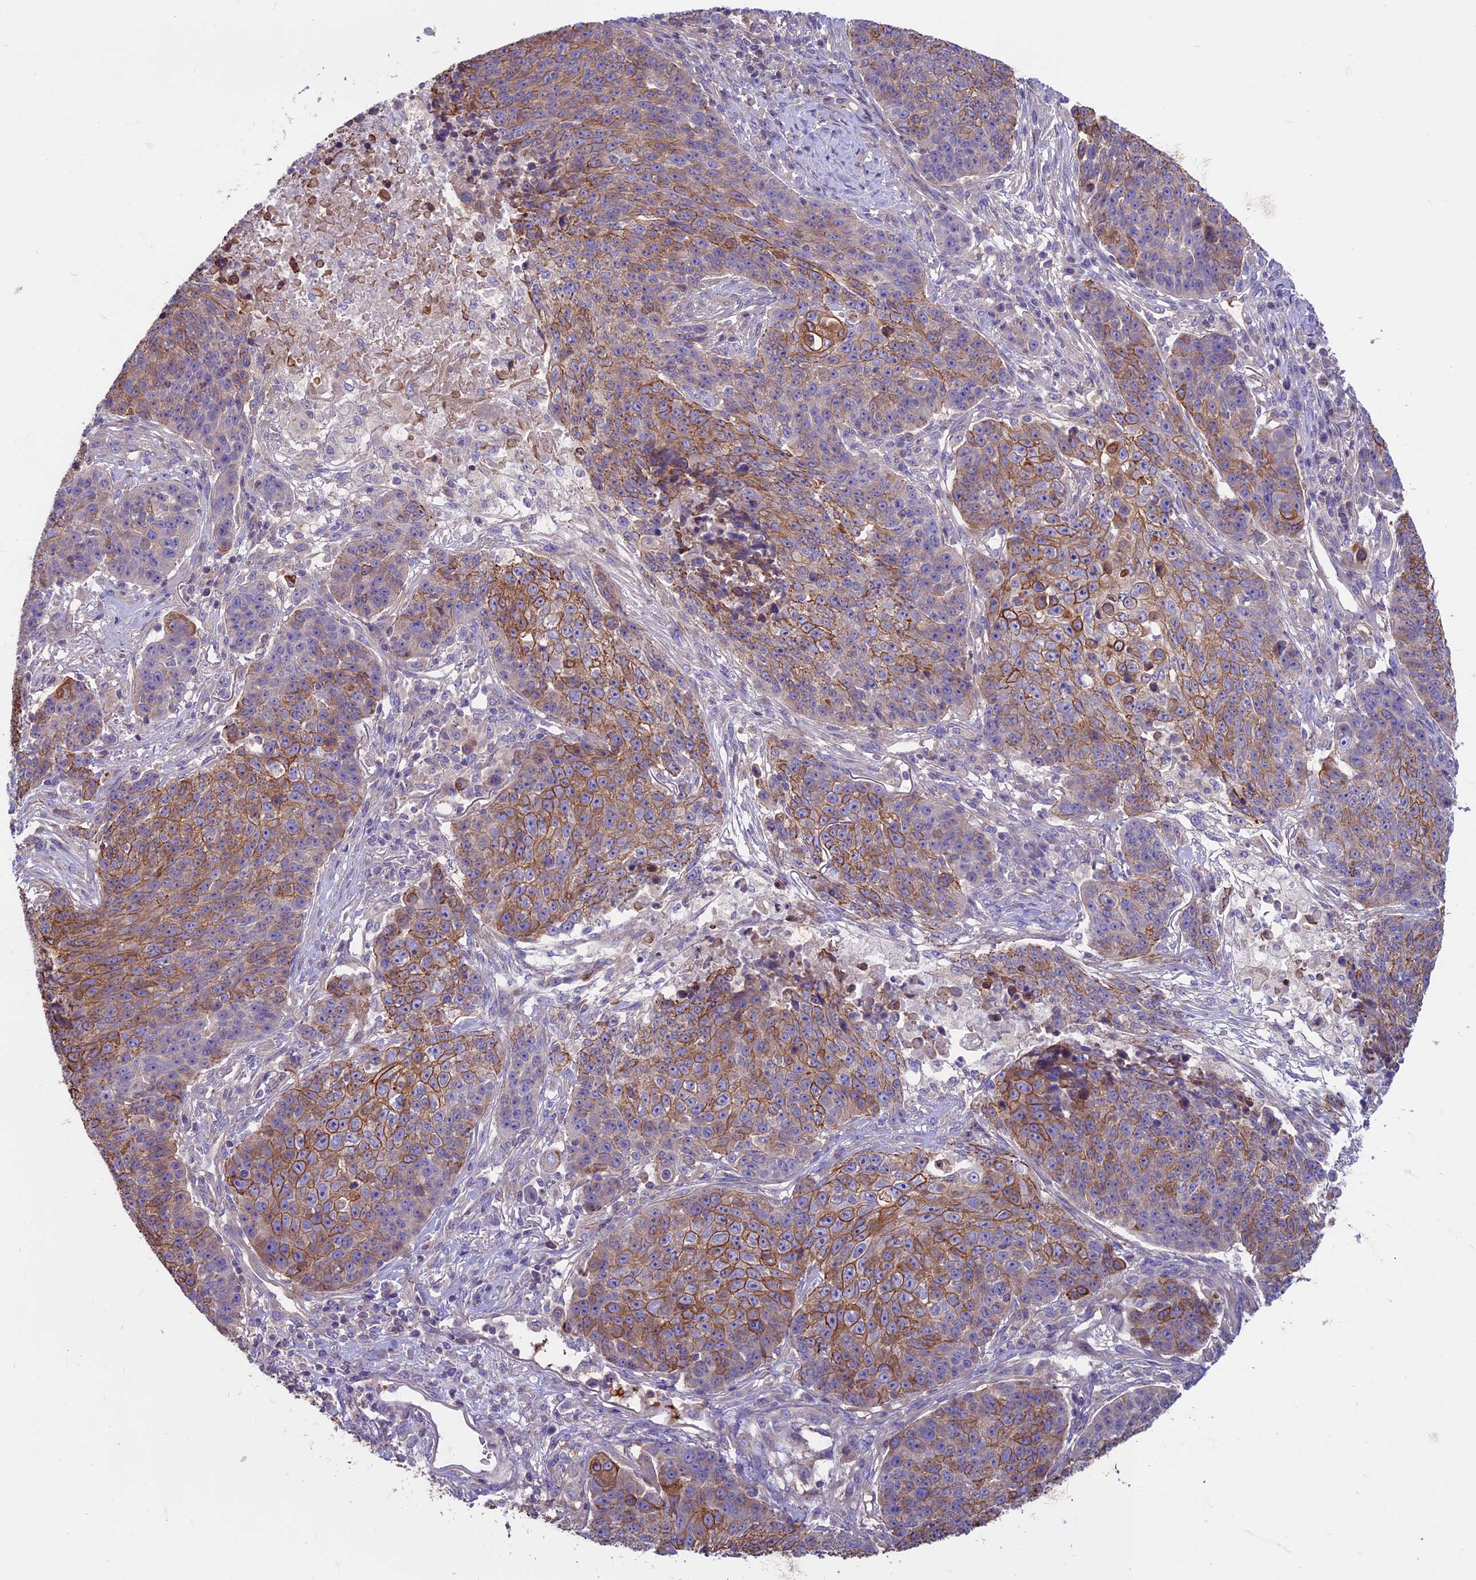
{"staining": {"intensity": "strong", "quantity": "25%-75%", "location": "cytoplasmic/membranous"}, "tissue": "lung cancer", "cell_type": "Tumor cells", "image_type": "cancer", "snomed": [{"axis": "morphology", "description": "Normal tissue, NOS"}, {"axis": "morphology", "description": "Squamous cell carcinoma, NOS"}, {"axis": "topography", "description": "Lymph node"}, {"axis": "topography", "description": "Lung"}], "caption": "DAB (3,3'-diaminobenzidine) immunohistochemical staining of lung cancer (squamous cell carcinoma) shows strong cytoplasmic/membranous protein positivity in approximately 25%-75% of tumor cells. (DAB IHC with brightfield microscopy, high magnification).", "gene": "CDAN1", "patient": {"sex": "male", "age": 66}}